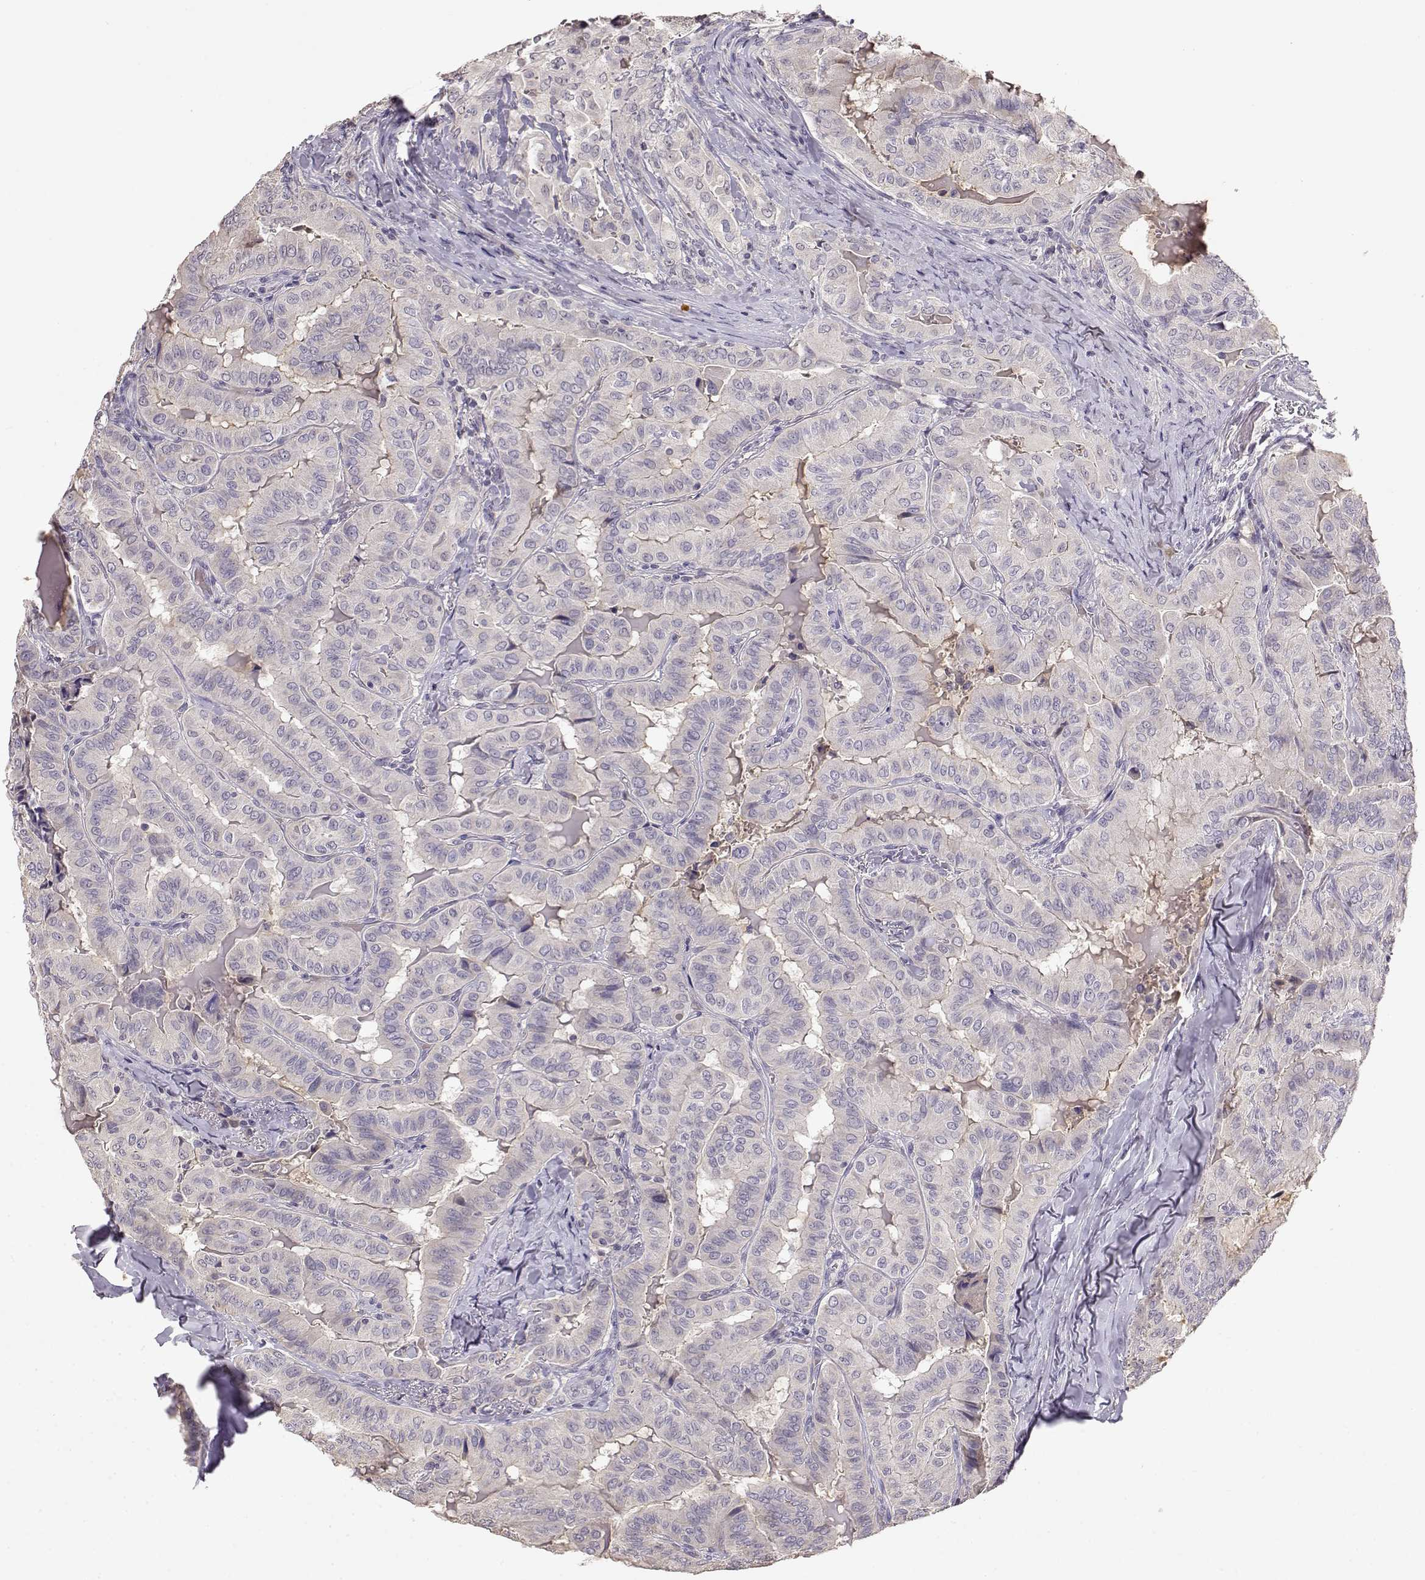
{"staining": {"intensity": "negative", "quantity": "none", "location": "none"}, "tissue": "thyroid cancer", "cell_type": "Tumor cells", "image_type": "cancer", "snomed": [{"axis": "morphology", "description": "Papillary adenocarcinoma, NOS"}, {"axis": "topography", "description": "Thyroid gland"}], "caption": "Tumor cells show no significant protein positivity in thyroid cancer.", "gene": "TACR1", "patient": {"sex": "female", "age": 68}}